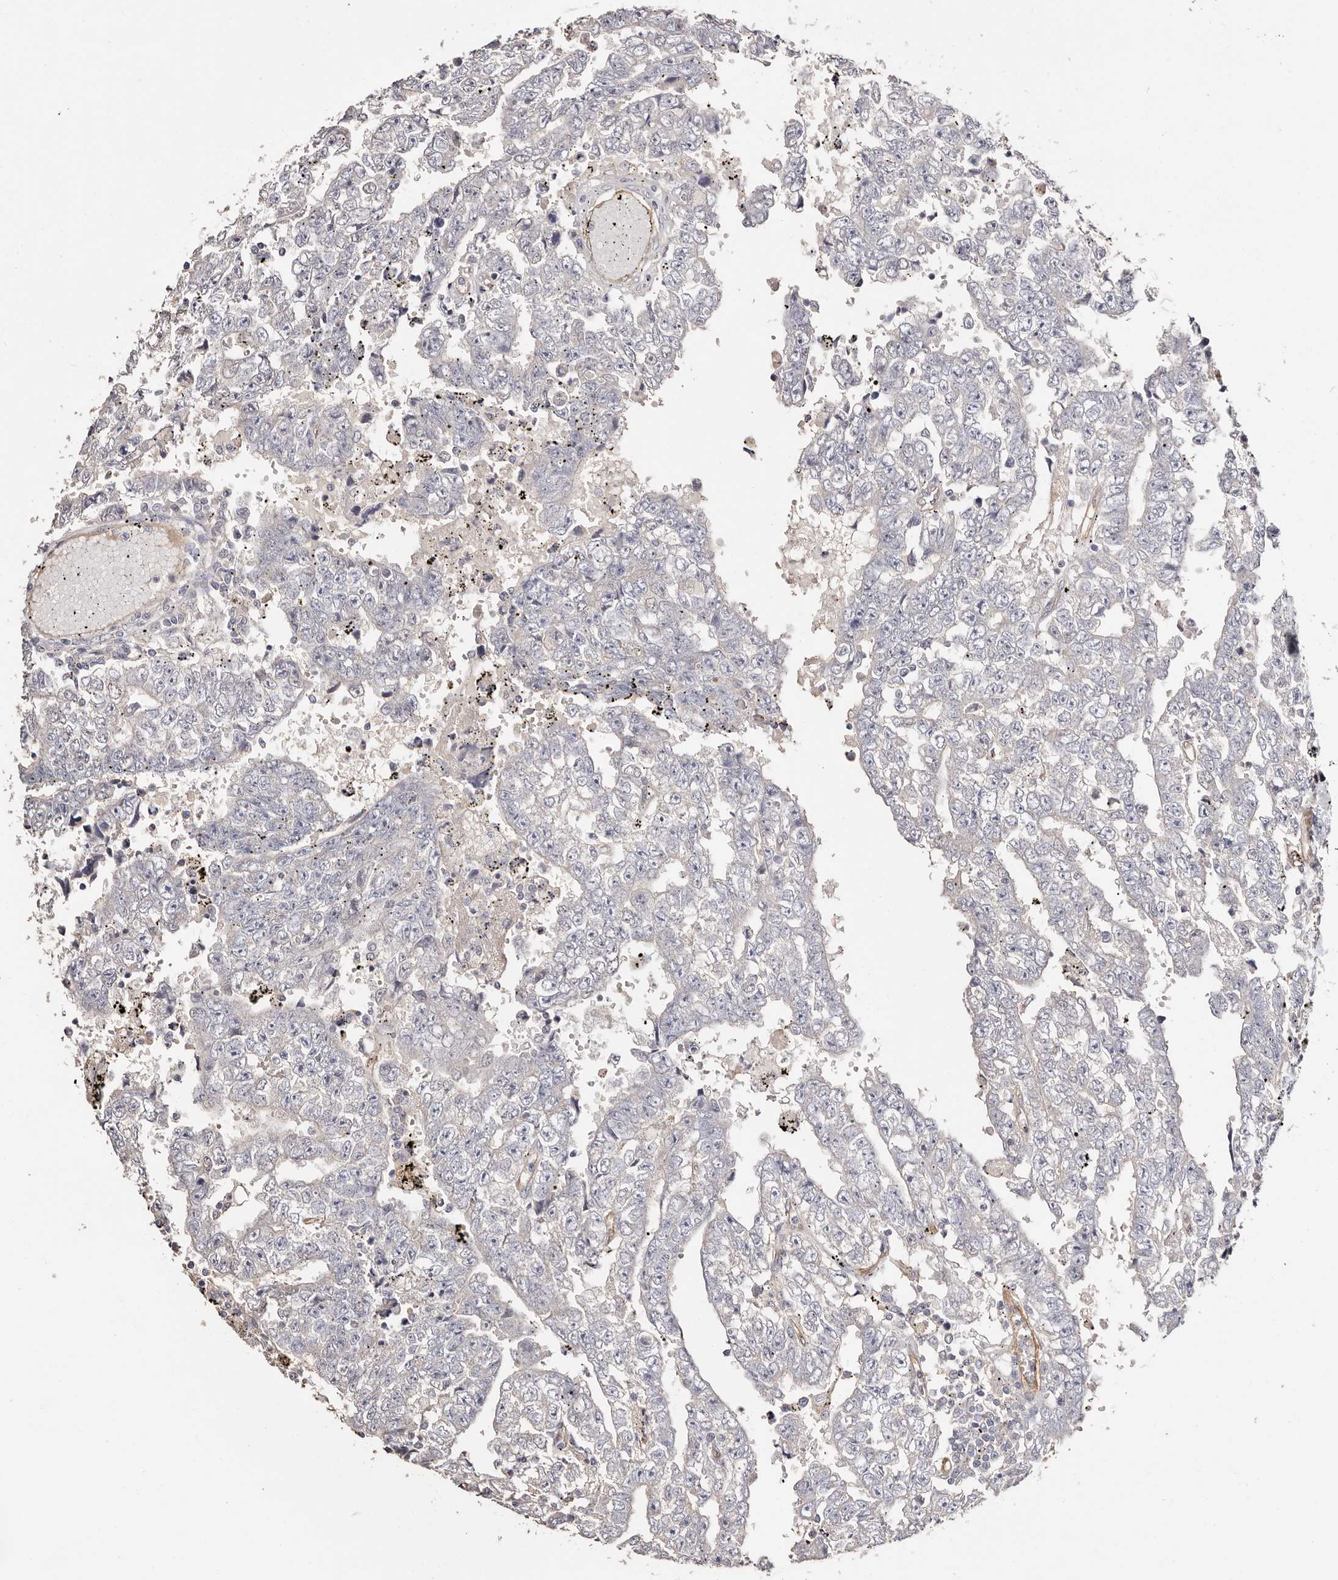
{"staining": {"intensity": "negative", "quantity": "none", "location": "none"}, "tissue": "testis cancer", "cell_type": "Tumor cells", "image_type": "cancer", "snomed": [{"axis": "morphology", "description": "Carcinoma, Embryonal, NOS"}, {"axis": "topography", "description": "Testis"}], "caption": "There is no significant expression in tumor cells of testis cancer (embryonal carcinoma). (DAB (3,3'-diaminobenzidine) immunohistochemistry (IHC), high magnification).", "gene": "TGM2", "patient": {"sex": "male", "age": 25}}